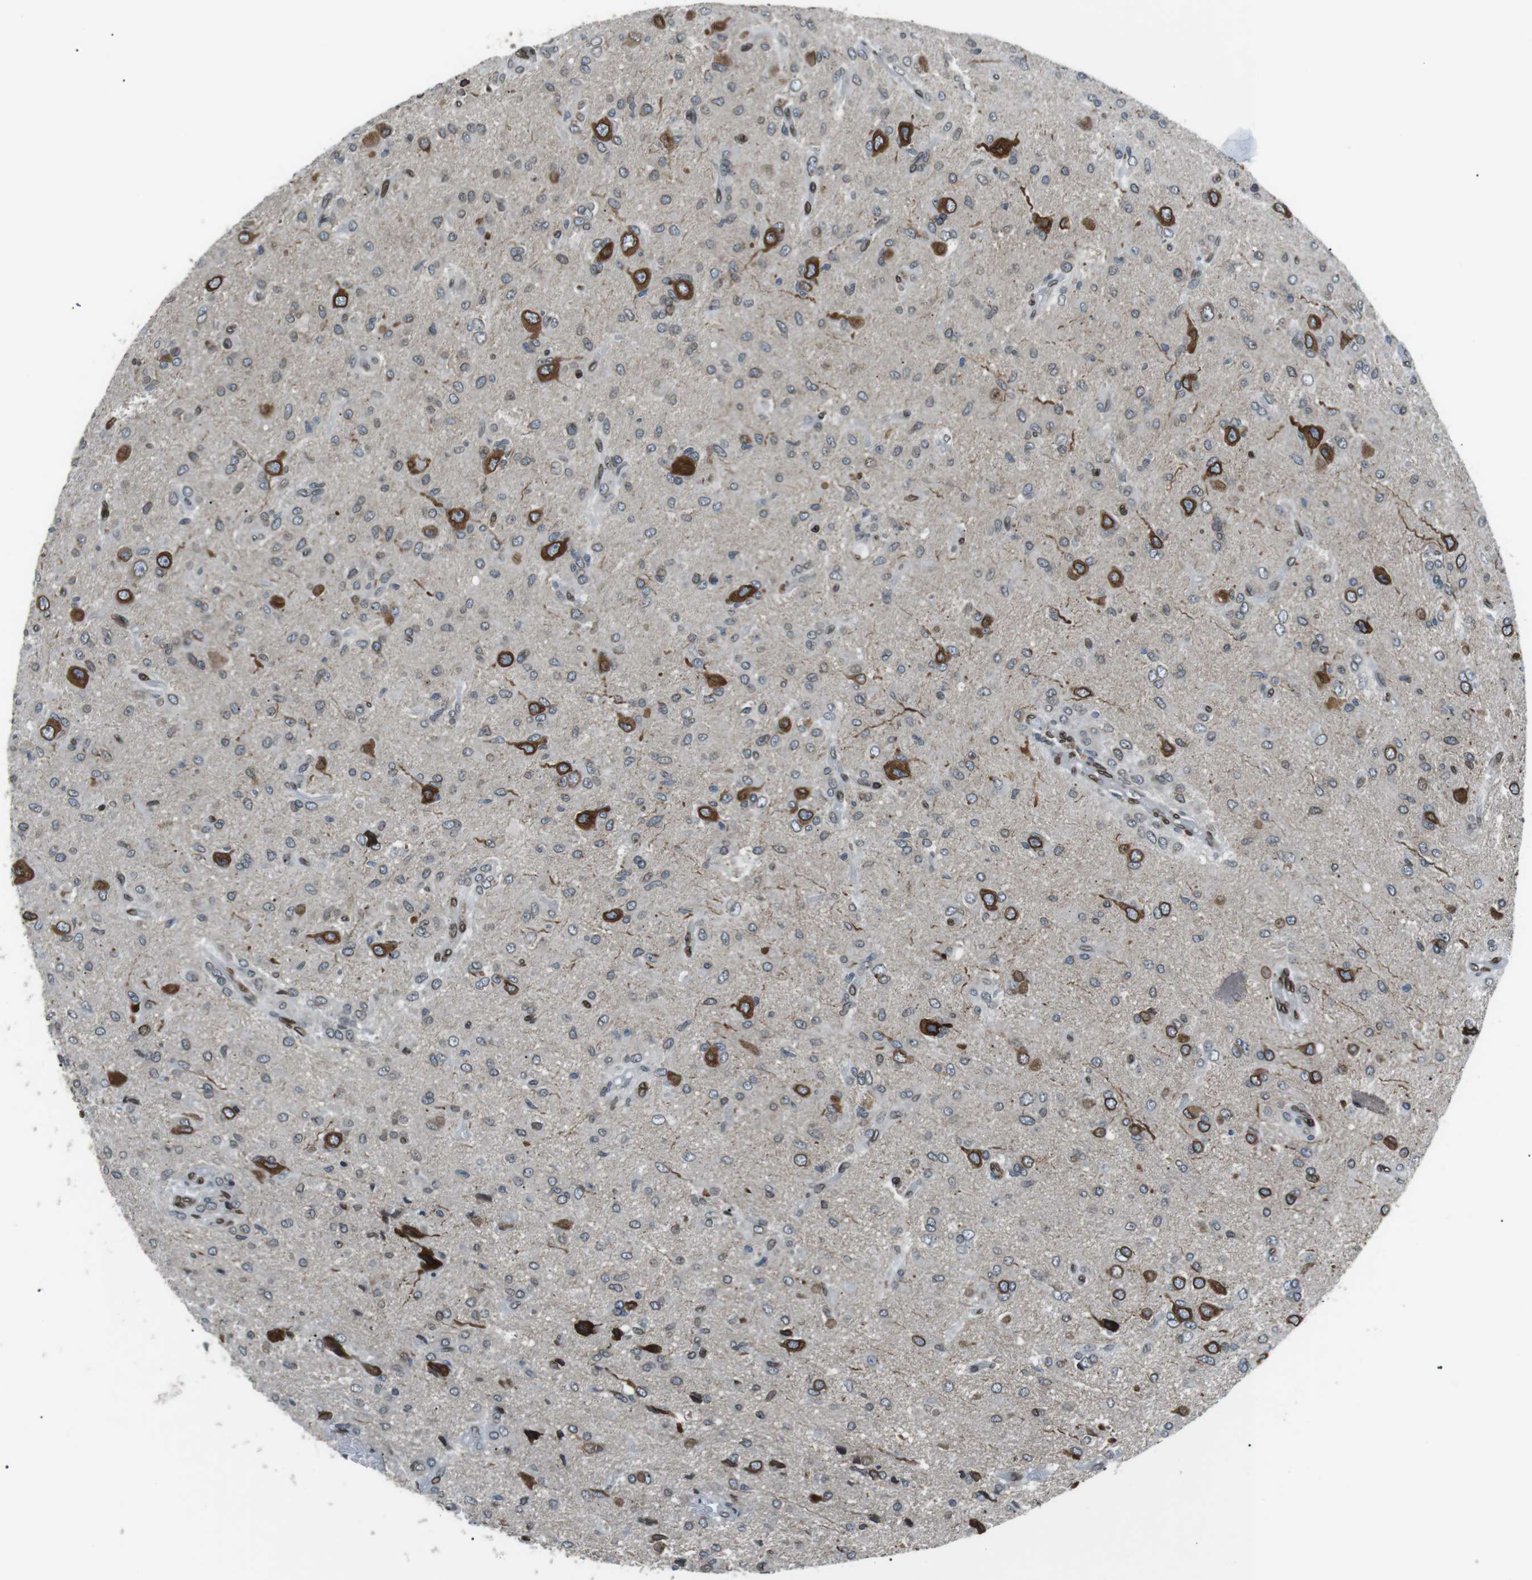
{"staining": {"intensity": "weak", "quantity": ">75%", "location": "cytoplasmic/membranous,nuclear"}, "tissue": "glioma", "cell_type": "Tumor cells", "image_type": "cancer", "snomed": [{"axis": "morphology", "description": "Glioma, malignant, High grade"}, {"axis": "topography", "description": "Brain"}], "caption": "Malignant high-grade glioma tissue exhibits weak cytoplasmic/membranous and nuclear staining in about >75% of tumor cells, visualized by immunohistochemistry.", "gene": "TMX4", "patient": {"sex": "female", "age": 59}}